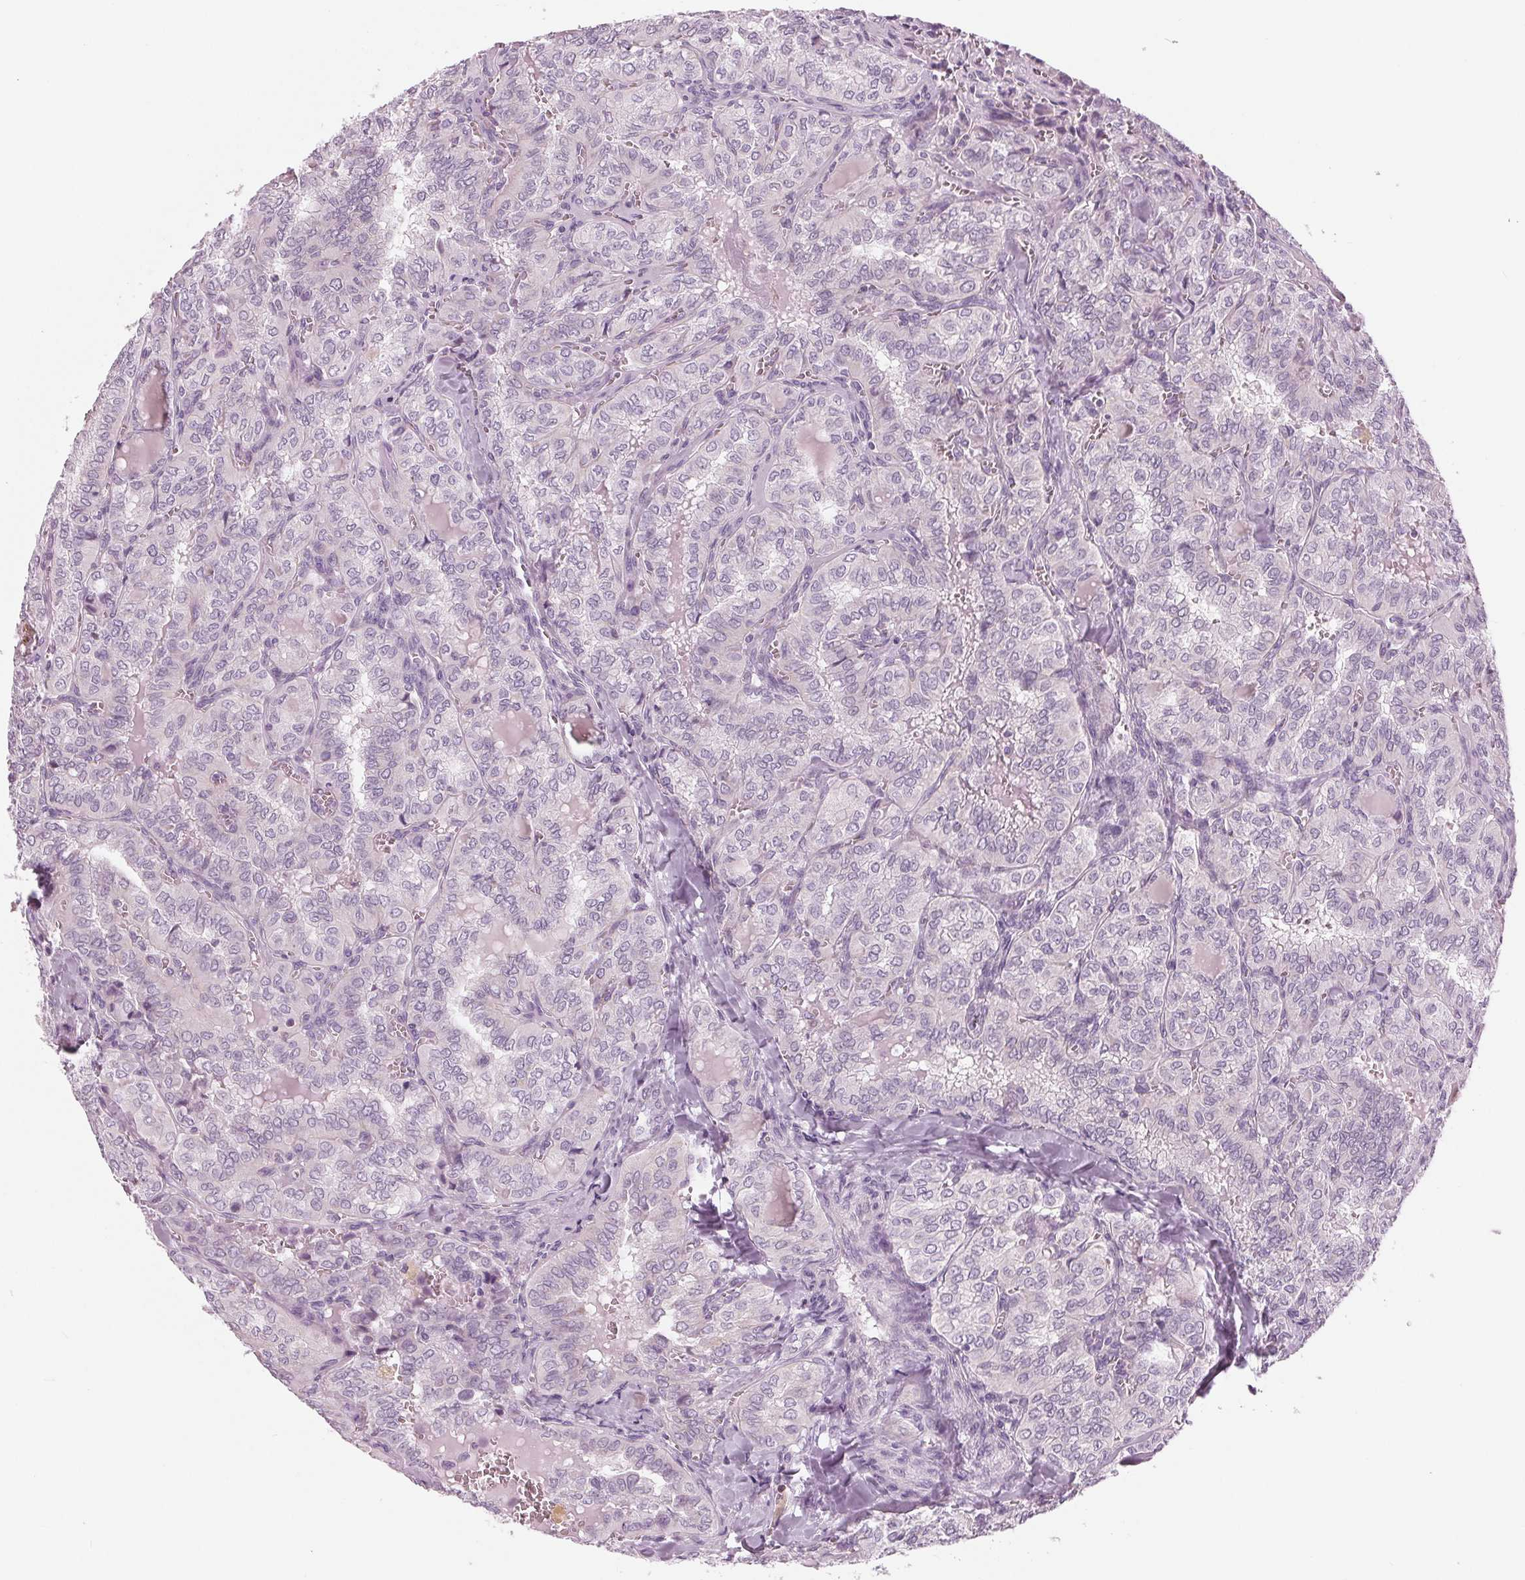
{"staining": {"intensity": "negative", "quantity": "none", "location": "none"}, "tissue": "thyroid cancer", "cell_type": "Tumor cells", "image_type": "cancer", "snomed": [{"axis": "morphology", "description": "Papillary adenocarcinoma, NOS"}, {"axis": "topography", "description": "Thyroid gland"}], "caption": "This is an immunohistochemistry micrograph of human thyroid cancer (papillary adenocarcinoma). There is no staining in tumor cells.", "gene": "SAMD4A", "patient": {"sex": "female", "age": 41}}